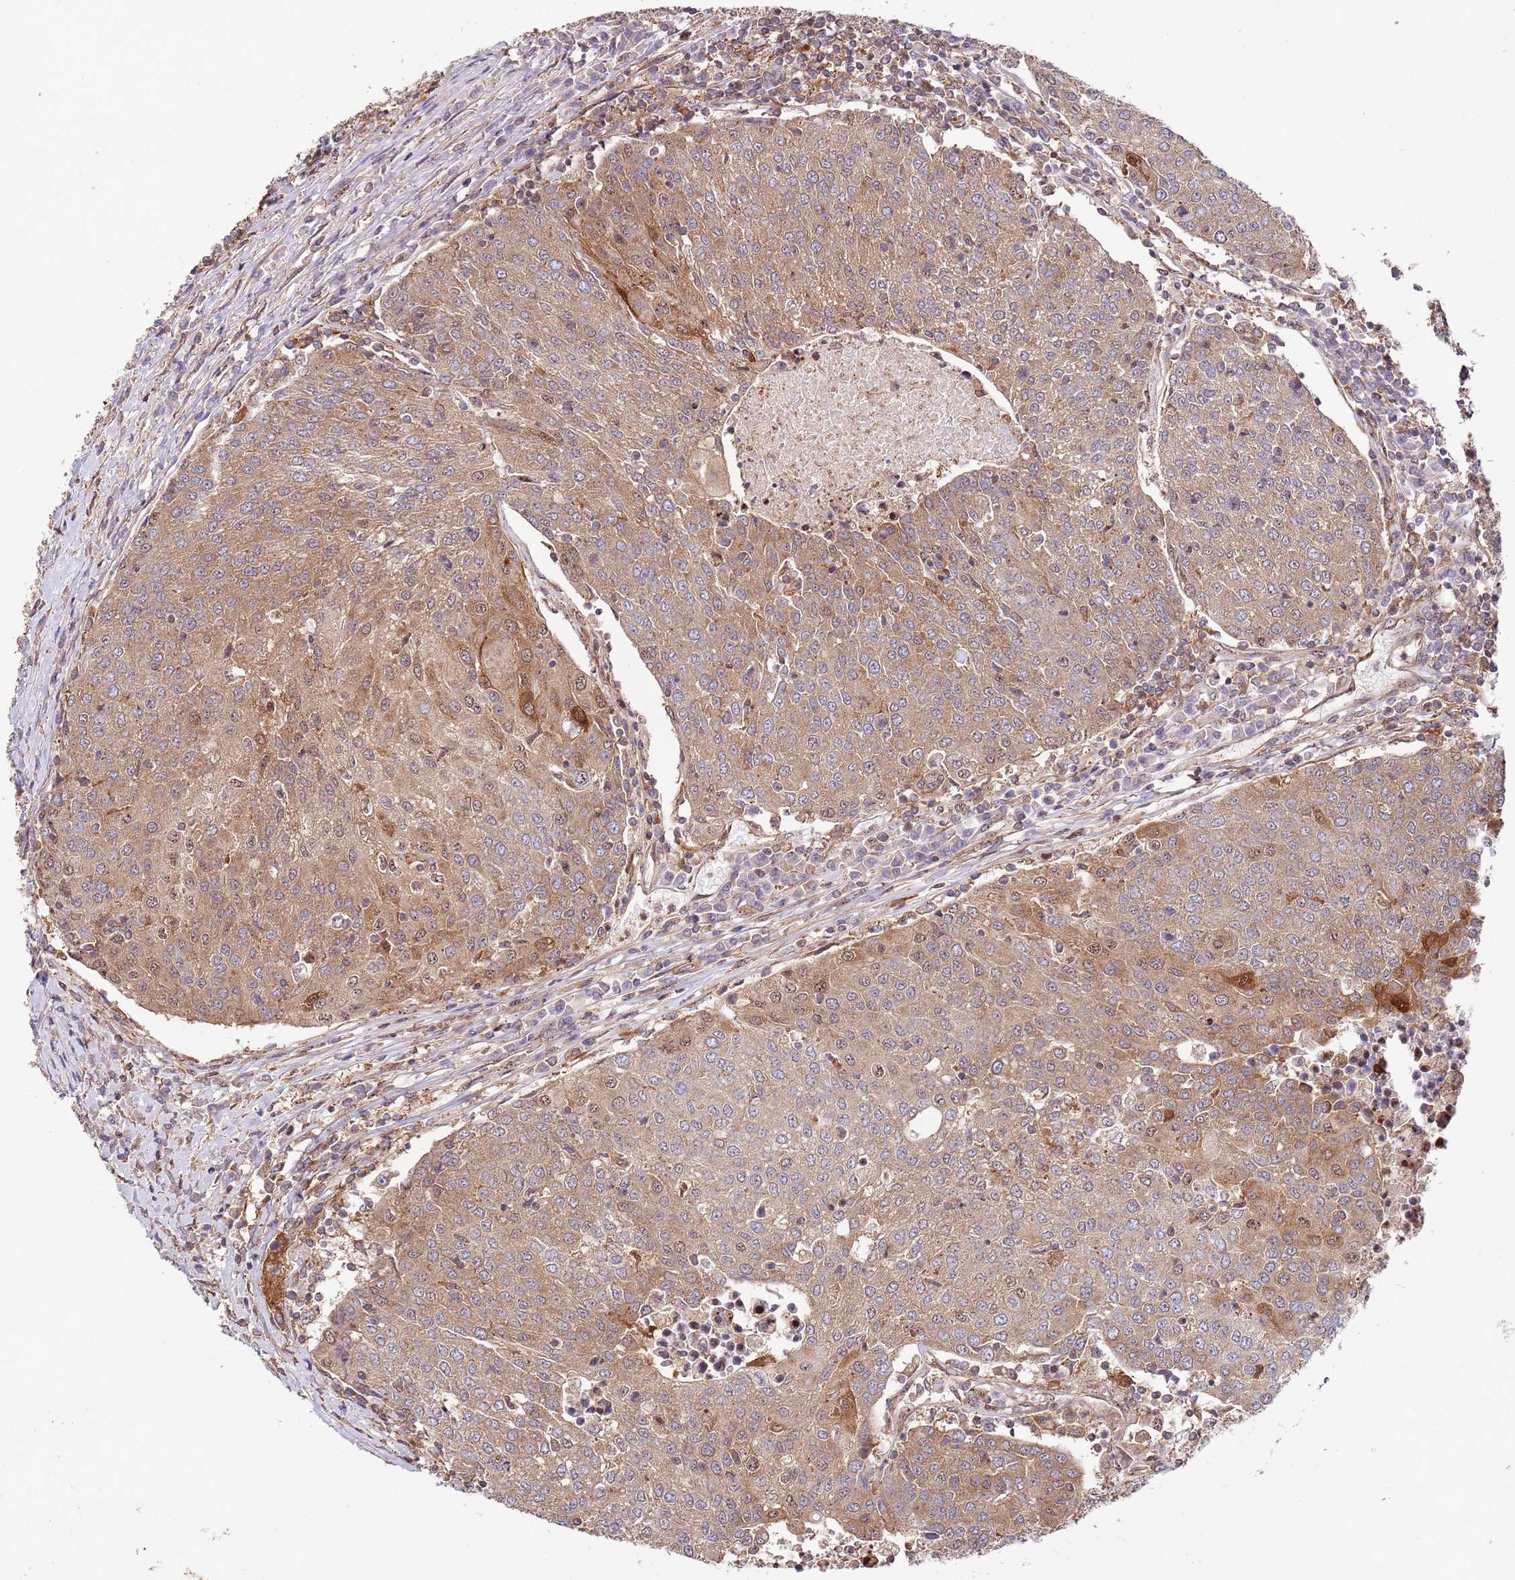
{"staining": {"intensity": "moderate", "quantity": ">75%", "location": "cytoplasmic/membranous"}, "tissue": "urothelial cancer", "cell_type": "Tumor cells", "image_type": "cancer", "snomed": [{"axis": "morphology", "description": "Urothelial carcinoma, High grade"}, {"axis": "topography", "description": "Urinary bladder"}], "caption": "Protein expression analysis of human high-grade urothelial carcinoma reveals moderate cytoplasmic/membranous positivity in about >75% of tumor cells.", "gene": "RNF19B", "patient": {"sex": "female", "age": 85}}